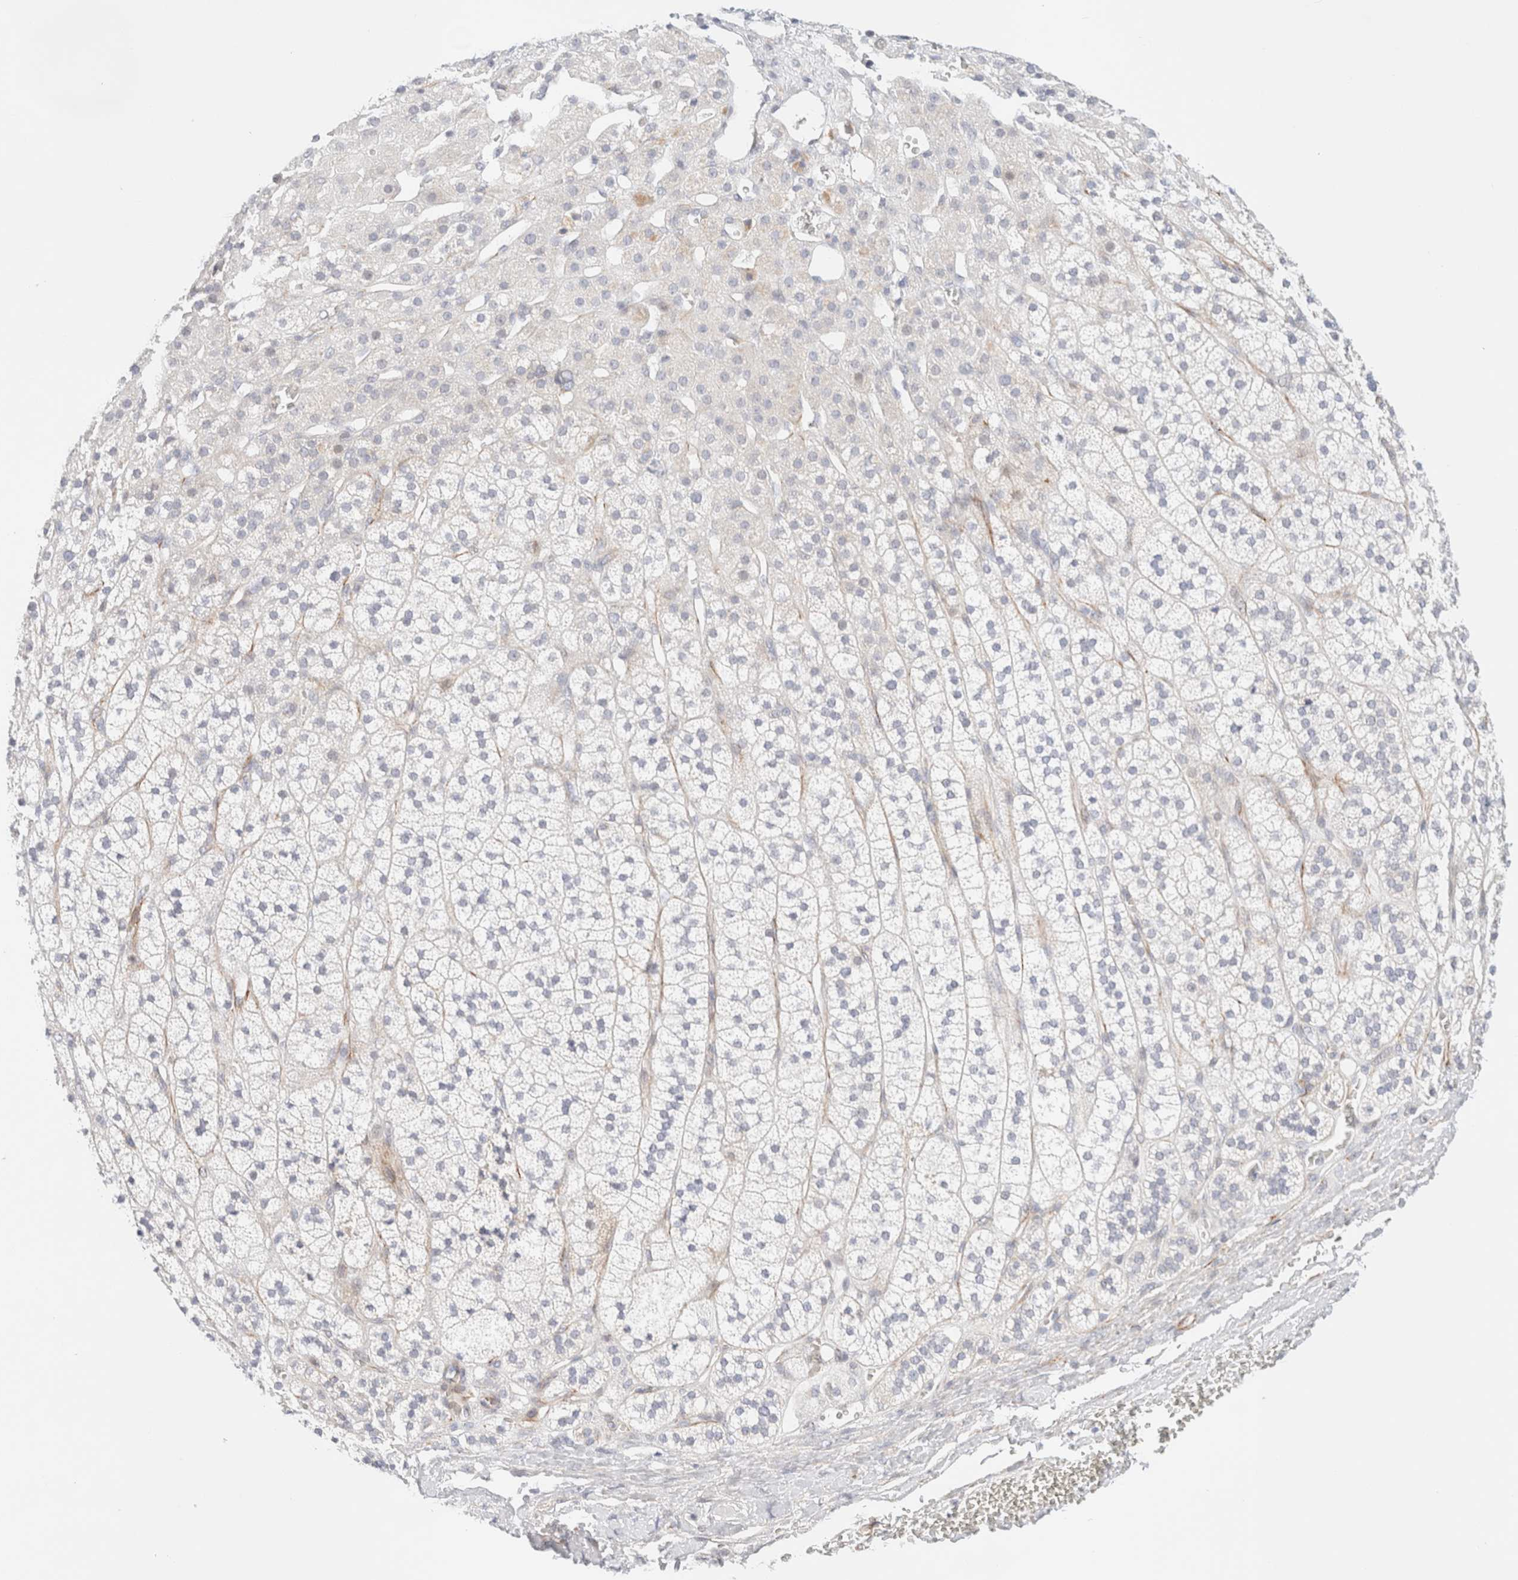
{"staining": {"intensity": "negative", "quantity": "none", "location": "none"}, "tissue": "adrenal gland", "cell_type": "Glandular cells", "image_type": "normal", "snomed": [{"axis": "morphology", "description": "Normal tissue, NOS"}, {"axis": "topography", "description": "Adrenal gland"}], "caption": "Normal adrenal gland was stained to show a protein in brown. There is no significant expression in glandular cells.", "gene": "SLC25A48", "patient": {"sex": "male", "age": 56}}